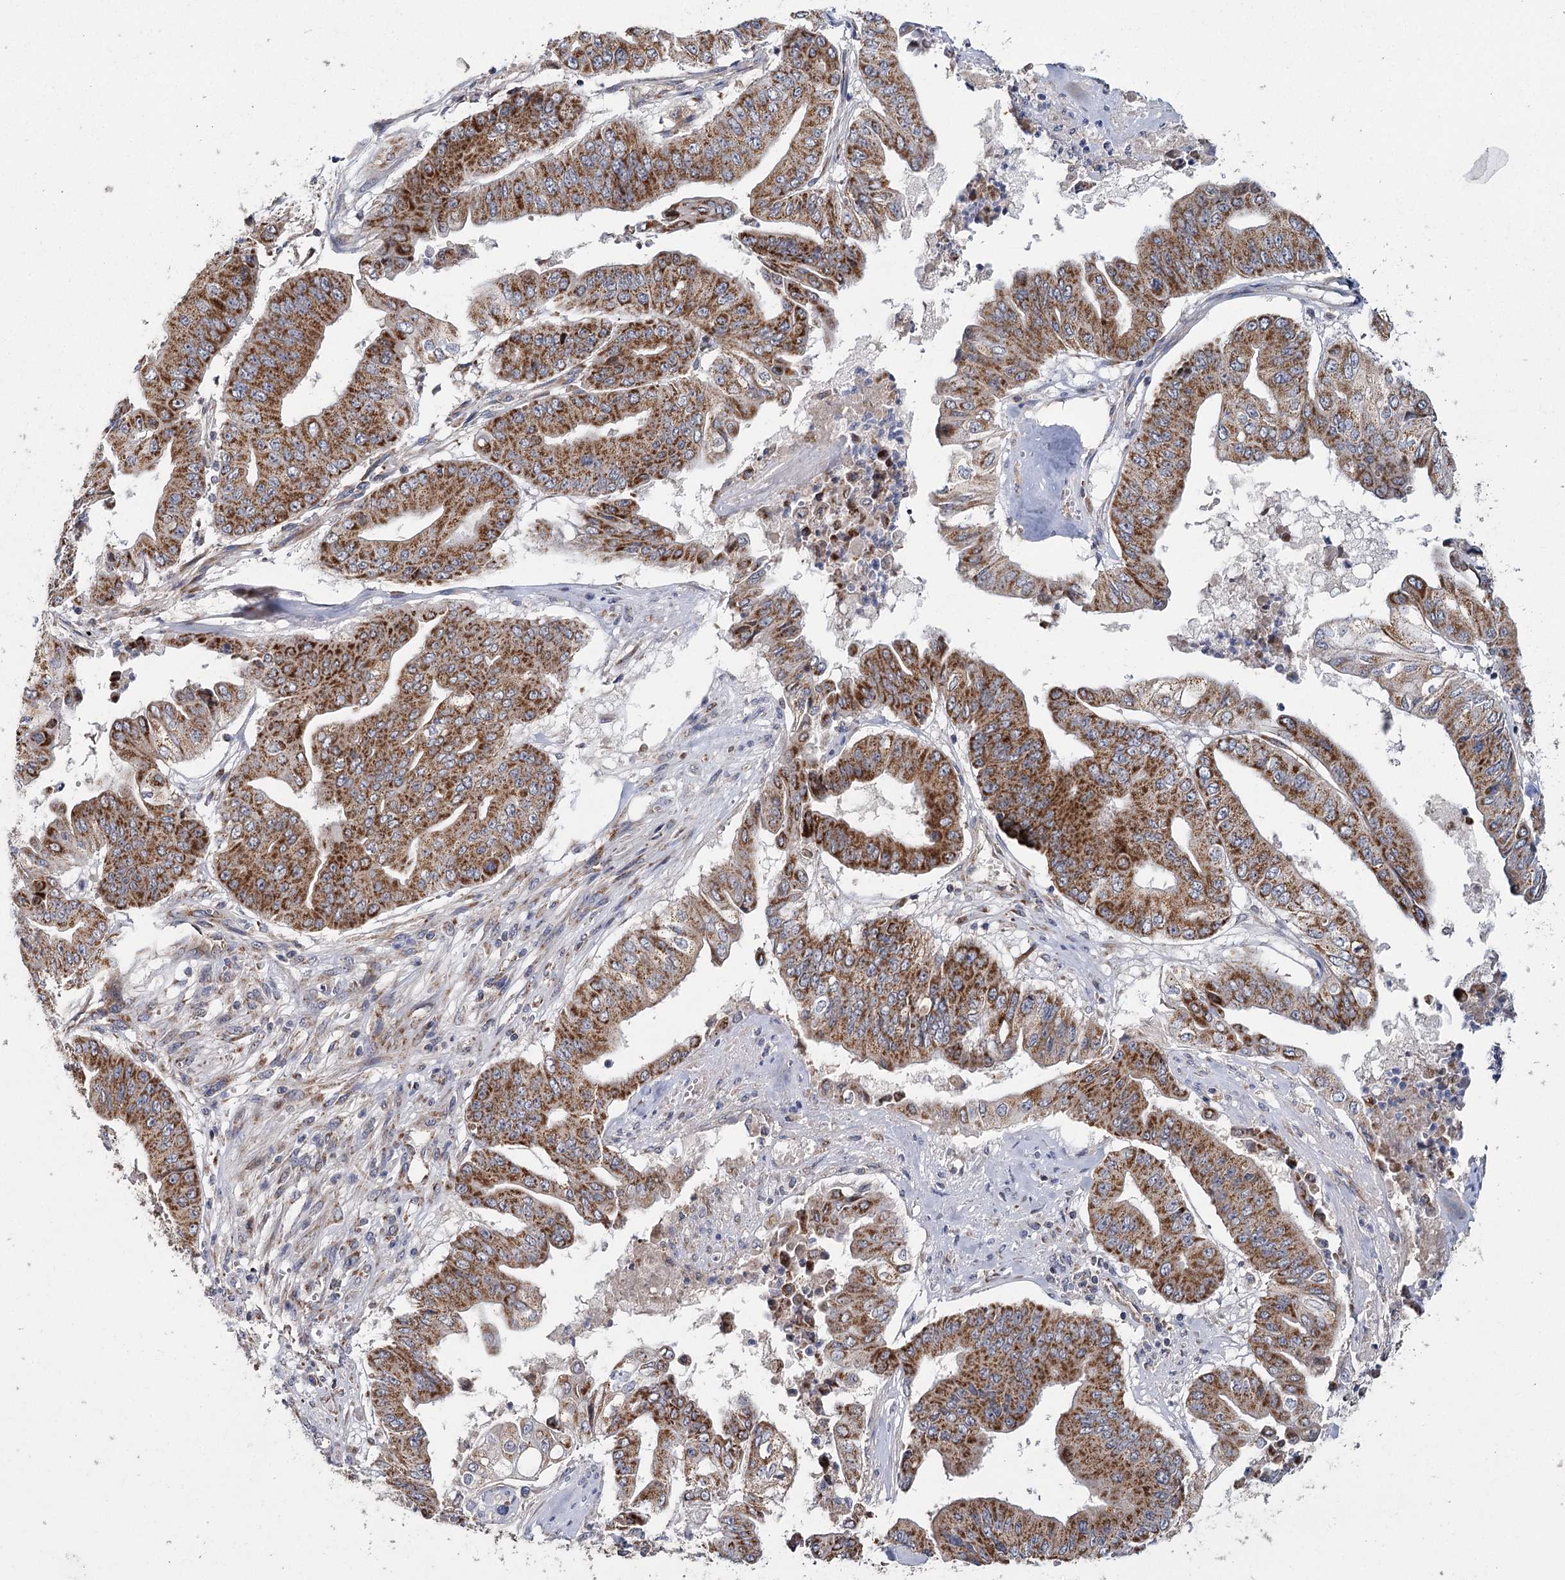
{"staining": {"intensity": "strong", "quantity": ">75%", "location": "cytoplasmic/membranous"}, "tissue": "pancreatic cancer", "cell_type": "Tumor cells", "image_type": "cancer", "snomed": [{"axis": "morphology", "description": "Adenocarcinoma, NOS"}, {"axis": "topography", "description": "Pancreas"}], "caption": "Strong cytoplasmic/membranous protein staining is present in approximately >75% of tumor cells in pancreatic cancer.", "gene": "MRPL44", "patient": {"sex": "female", "age": 77}}